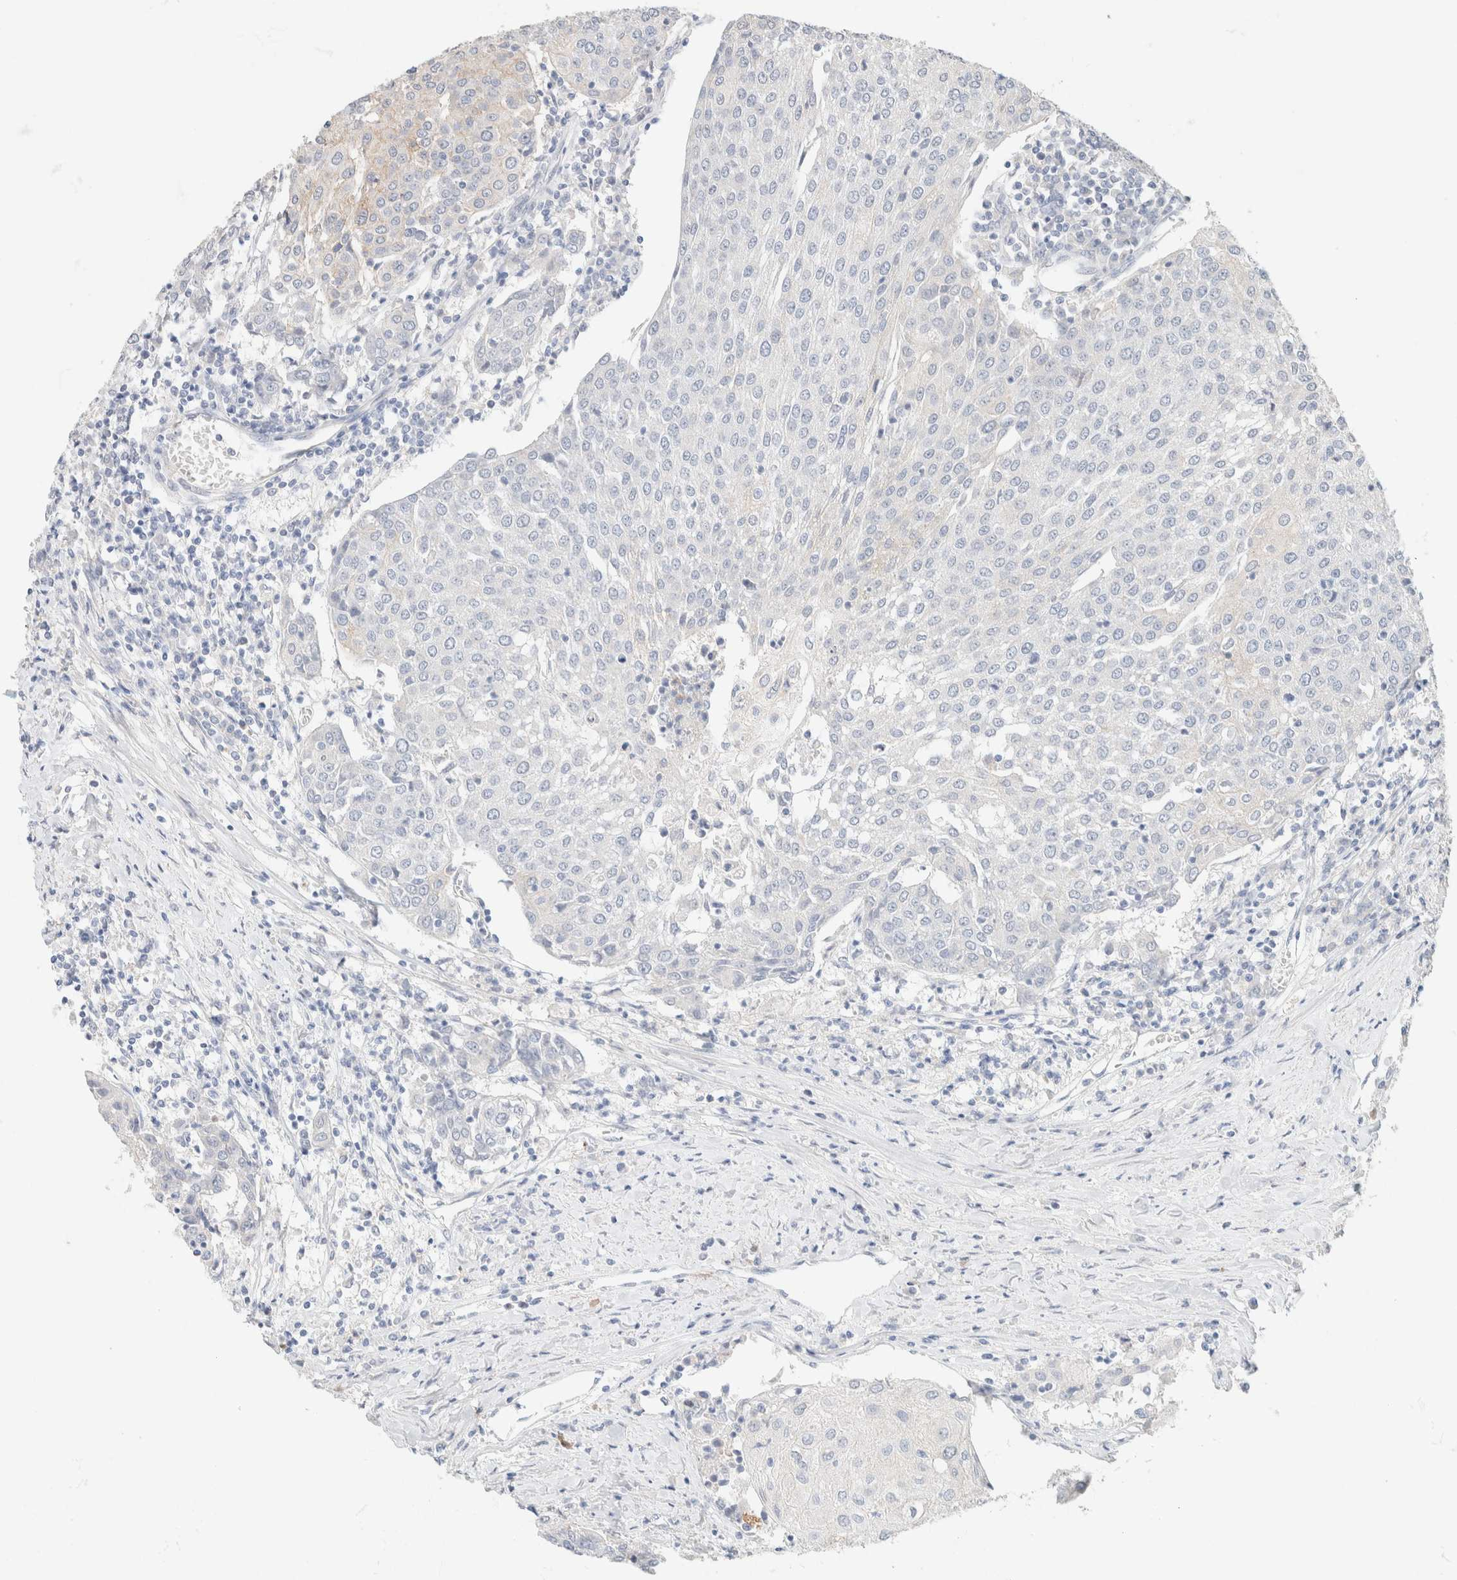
{"staining": {"intensity": "weak", "quantity": "<25%", "location": "cytoplasmic/membranous"}, "tissue": "urothelial cancer", "cell_type": "Tumor cells", "image_type": "cancer", "snomed": [{"axis": "morphology", "description": "Urothelial carcinoma, High grade"}, {"axis": "topography", "description": "Urinary bladder"}], "caption": "Tumor cells show no significant protein staining in urothelial cancer.", "gene": "CA12", "patient": {"sex": "female", "age": 85}}